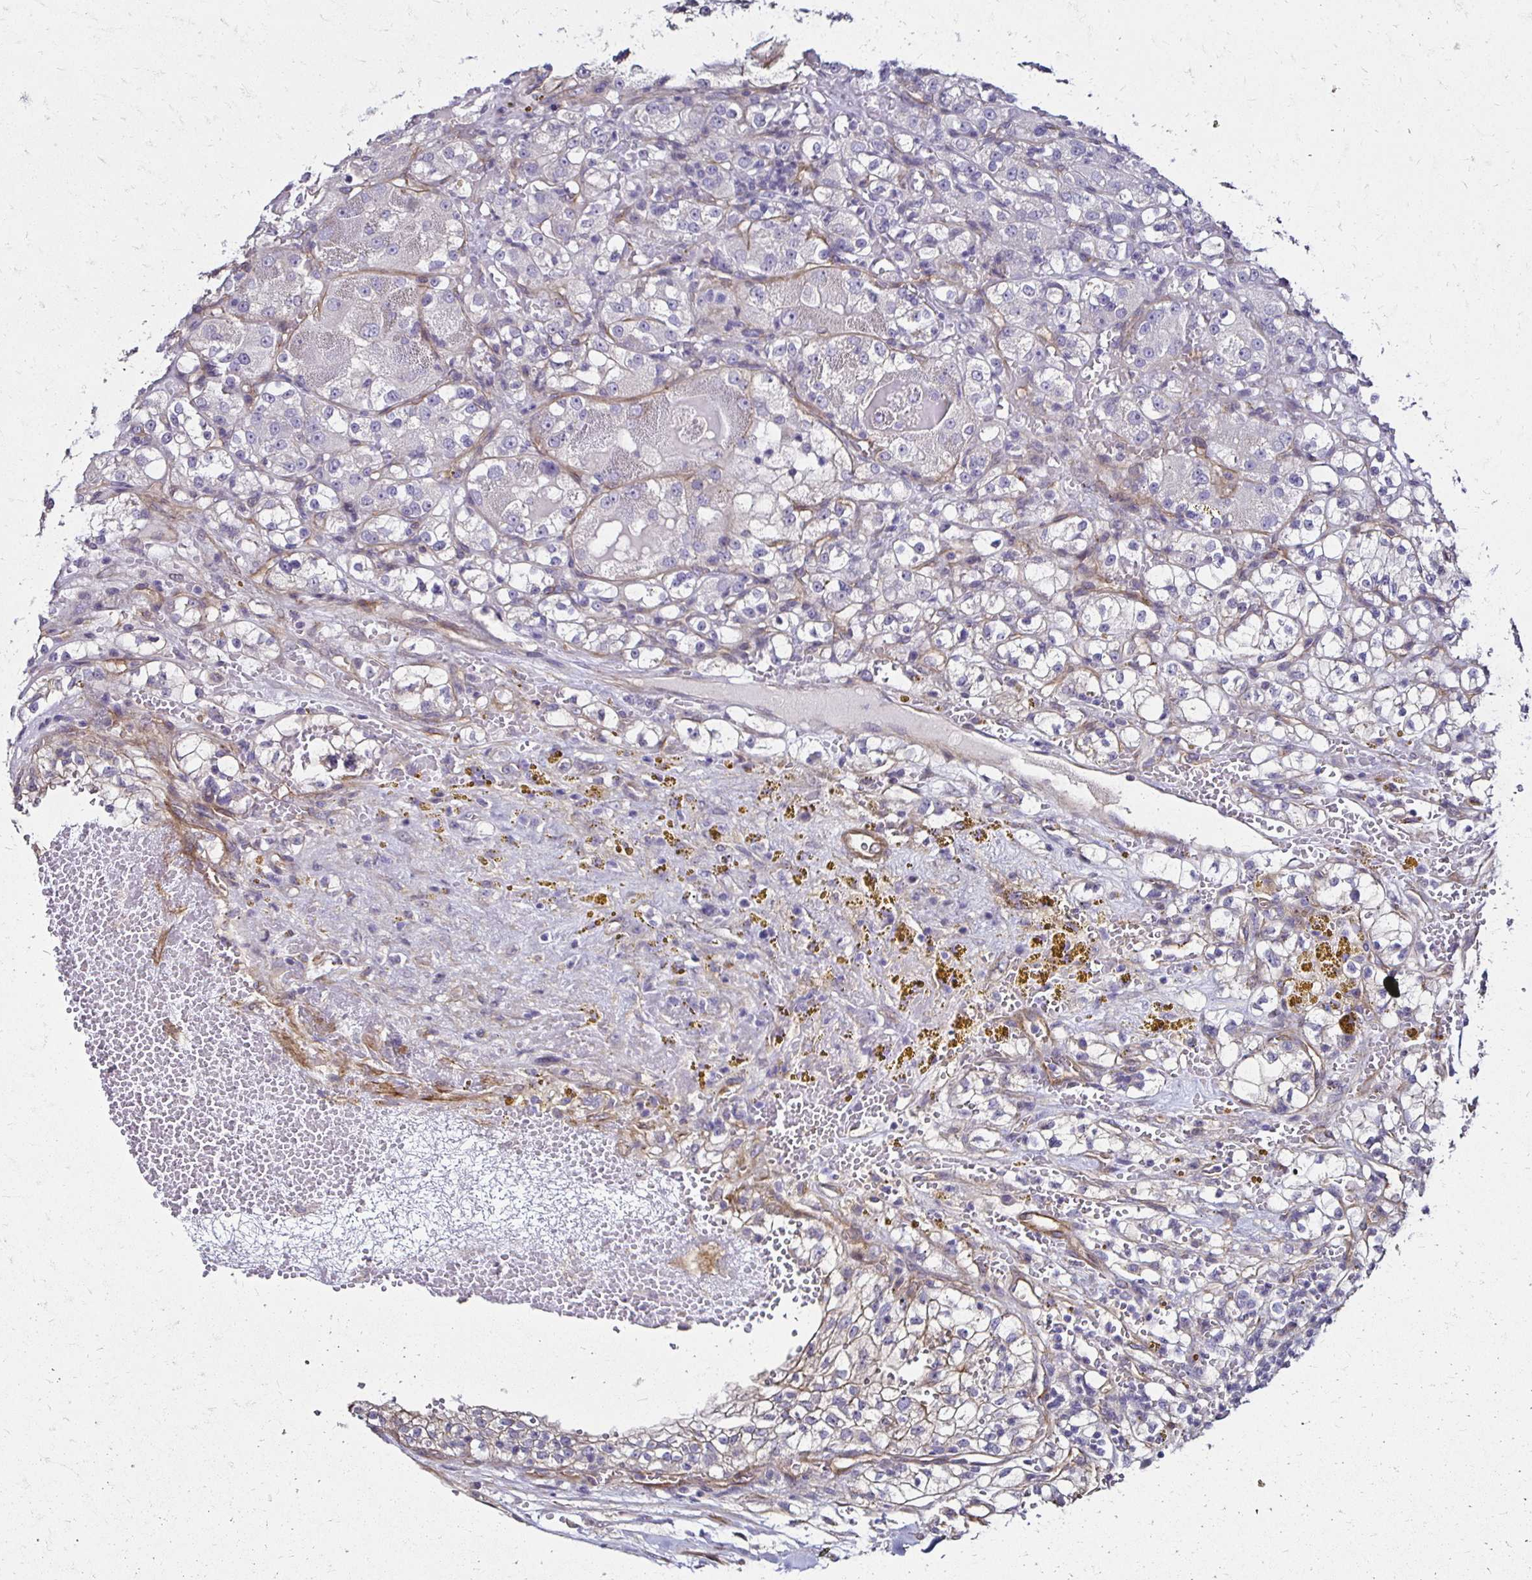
{"staining": {"intensity": "negative", "quantity": "none", "location": "none"}, "tissue": "renal cancer", "cell_type": "Tumor cells", "image_type": "cancer", "snomed": [{"axis": "morphology", "description": "Normal tissue, NOS"}, {"axis": "morphology", "description": "Adenocarcinoma, NOS"}, {"axis": "topography", "description": "Kidney"}], "caption": "High magnification brightfield microscopy of renal cancer (adenocarcinoma) stained with DAB (brown) and counterstained with hematoxylin (blue): tumor cells show no significant staining.", "gene": "ITGB1", "patient": {"sex": "male", "age": 61}}